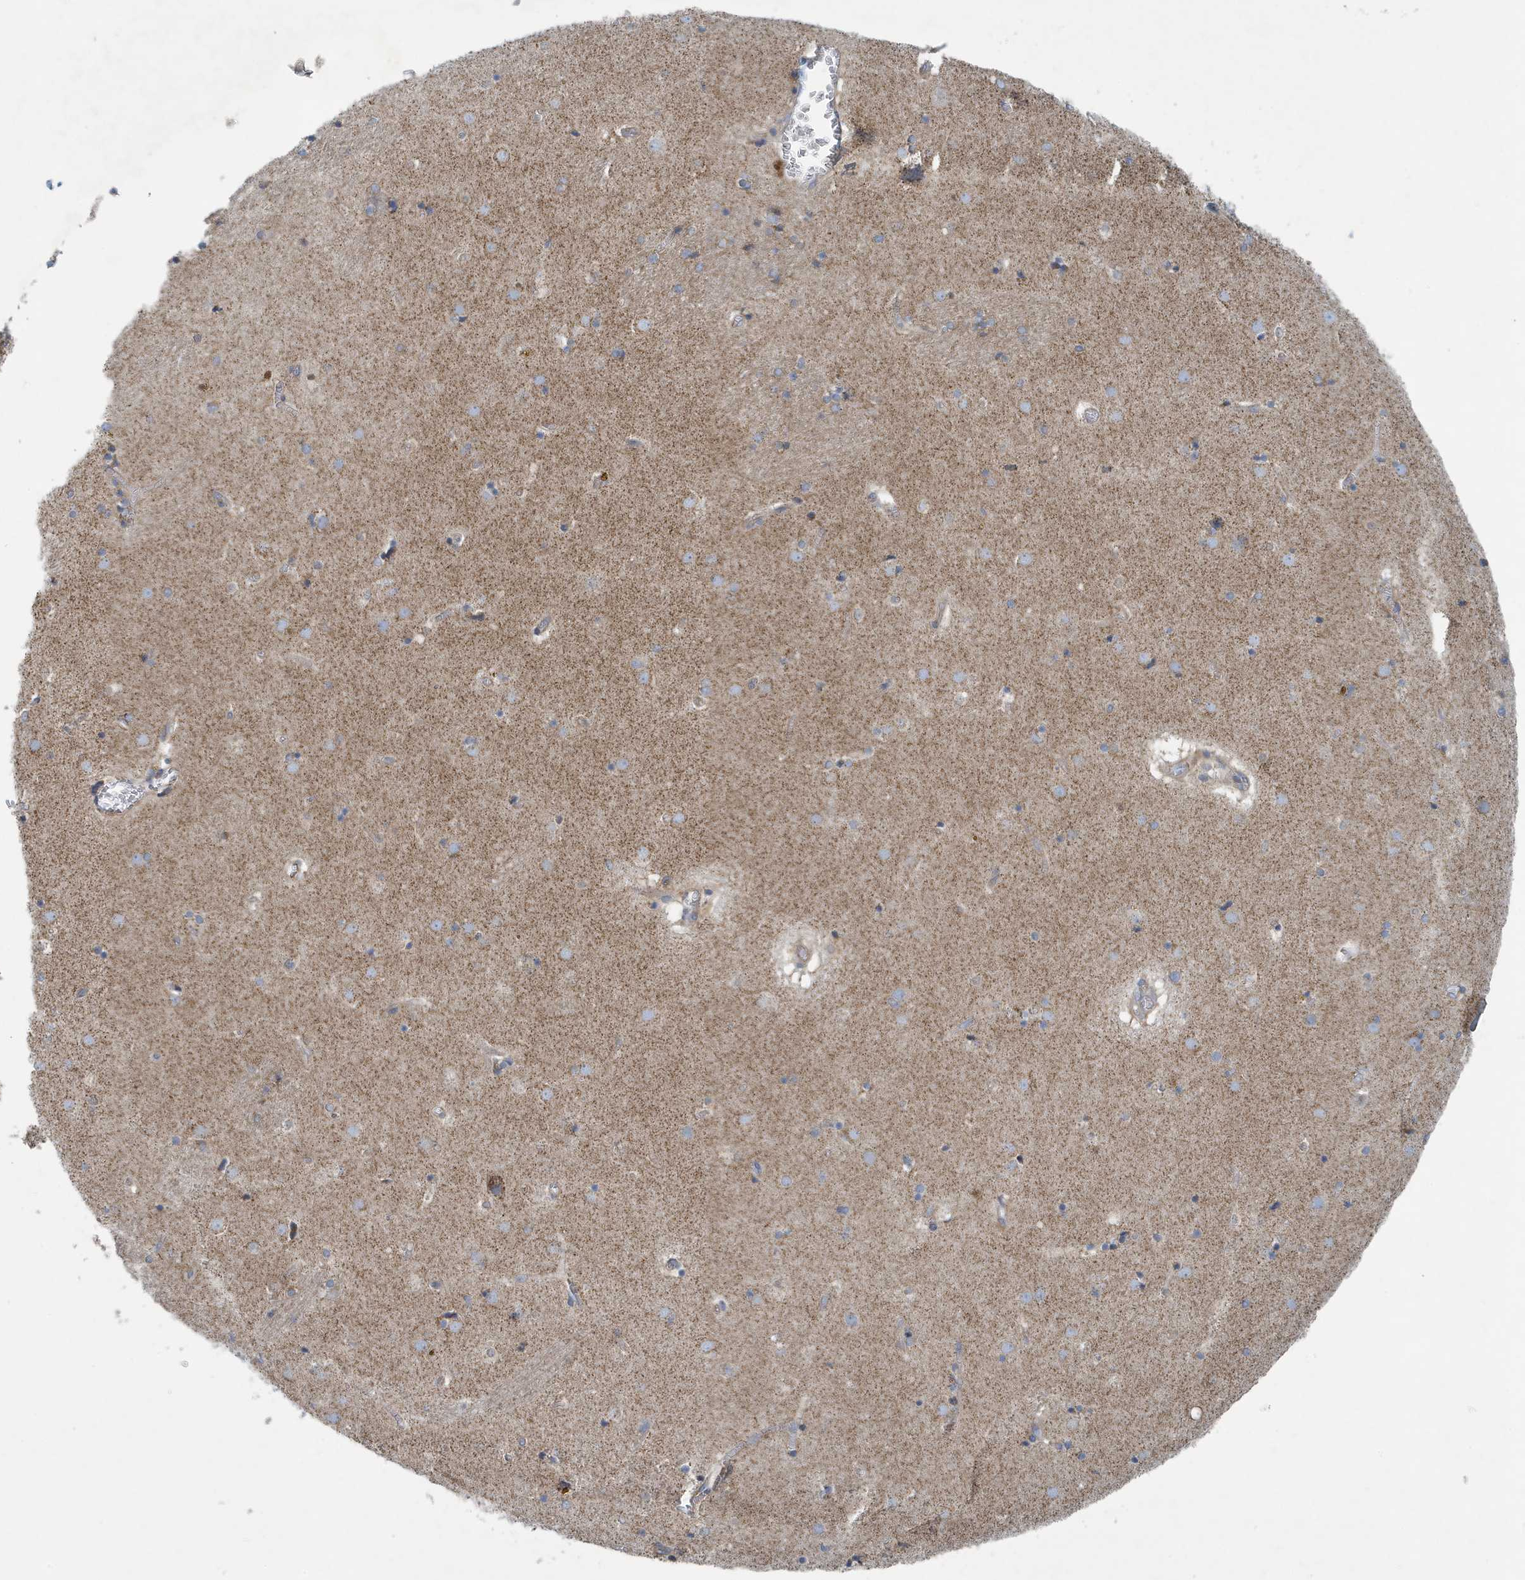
{"staining": {"intensity": "weak", "quantity": "<25%", "location": "cytoplasmic/membranous"}, "tissue": "caudate", "cell_type": "Glial cells", "image_type": "normal", "snomed": [{"axis": "morphology", "description": "Normal tissue, NOS"}, {"axis": "topography", "description": "Lateral ventricle wall"}], "caption": "The photomicrograph demonstrates no staining of glial cells in normal caudate.", "gene": "PPM1M", "patient": {"sex": "male", "age": 70}}